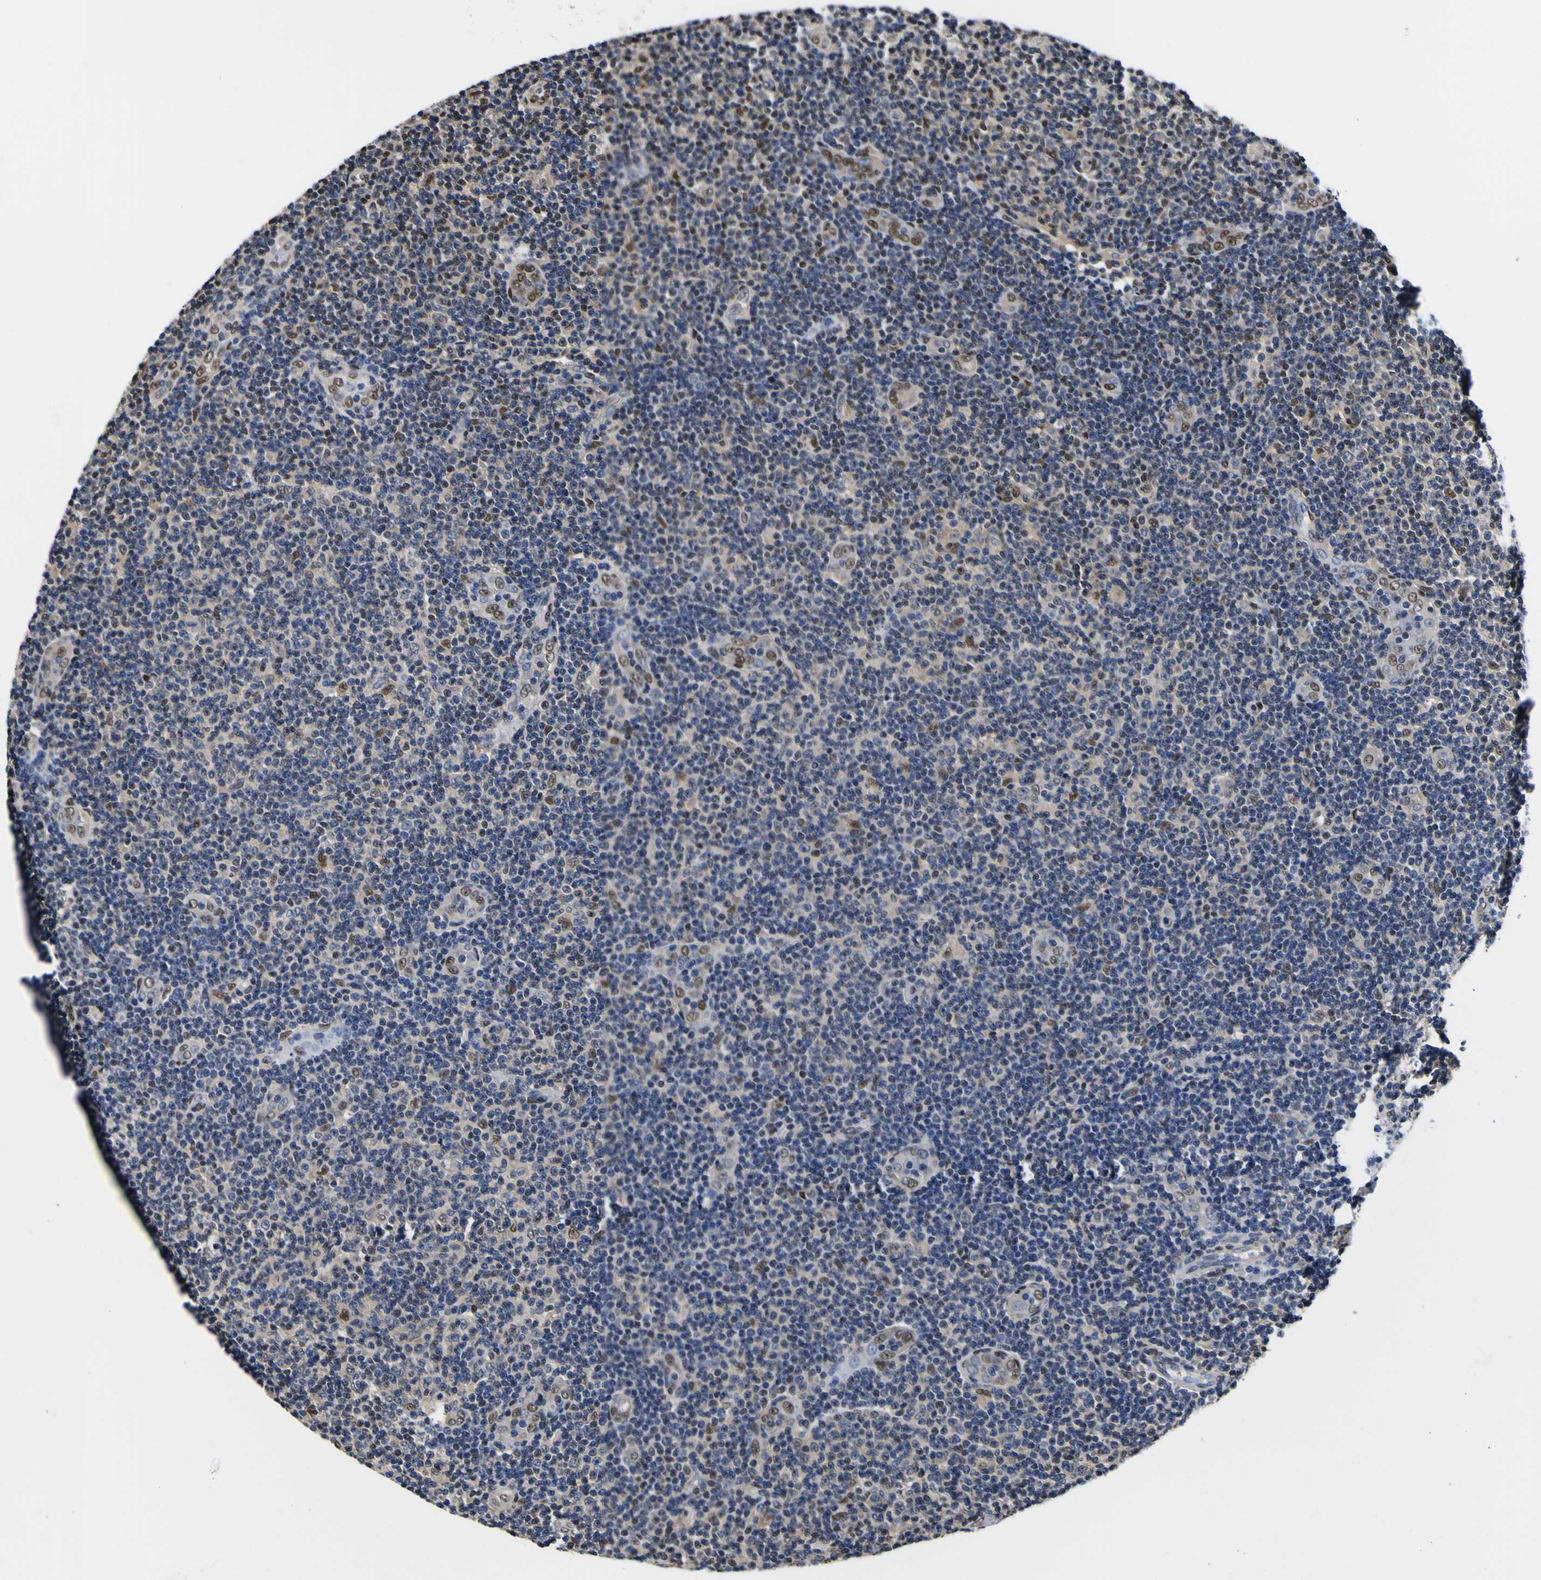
{"staining": {"intensity": "weak", "quantity": "<25%", "location": "nuclear"}, "tissue": "lymphoma", "cell_type": "Tumor cells", "image_type": "cancer", "snomed": [{"axis": "morphology", "description": "Malignant lymphoma, non-Hodgkin's type, Low grade"}, {"axis": "topography", "description": "Lymph node"}], "caption": "There is no significant expression in tumor cells of low-grade malignant lymphoma, non-Hodgkin's type. (DAB immunohistochemistry (IHC), high magnification).", "gene": "FAM110B", "patient": {"sex": "male", "age": 83}}